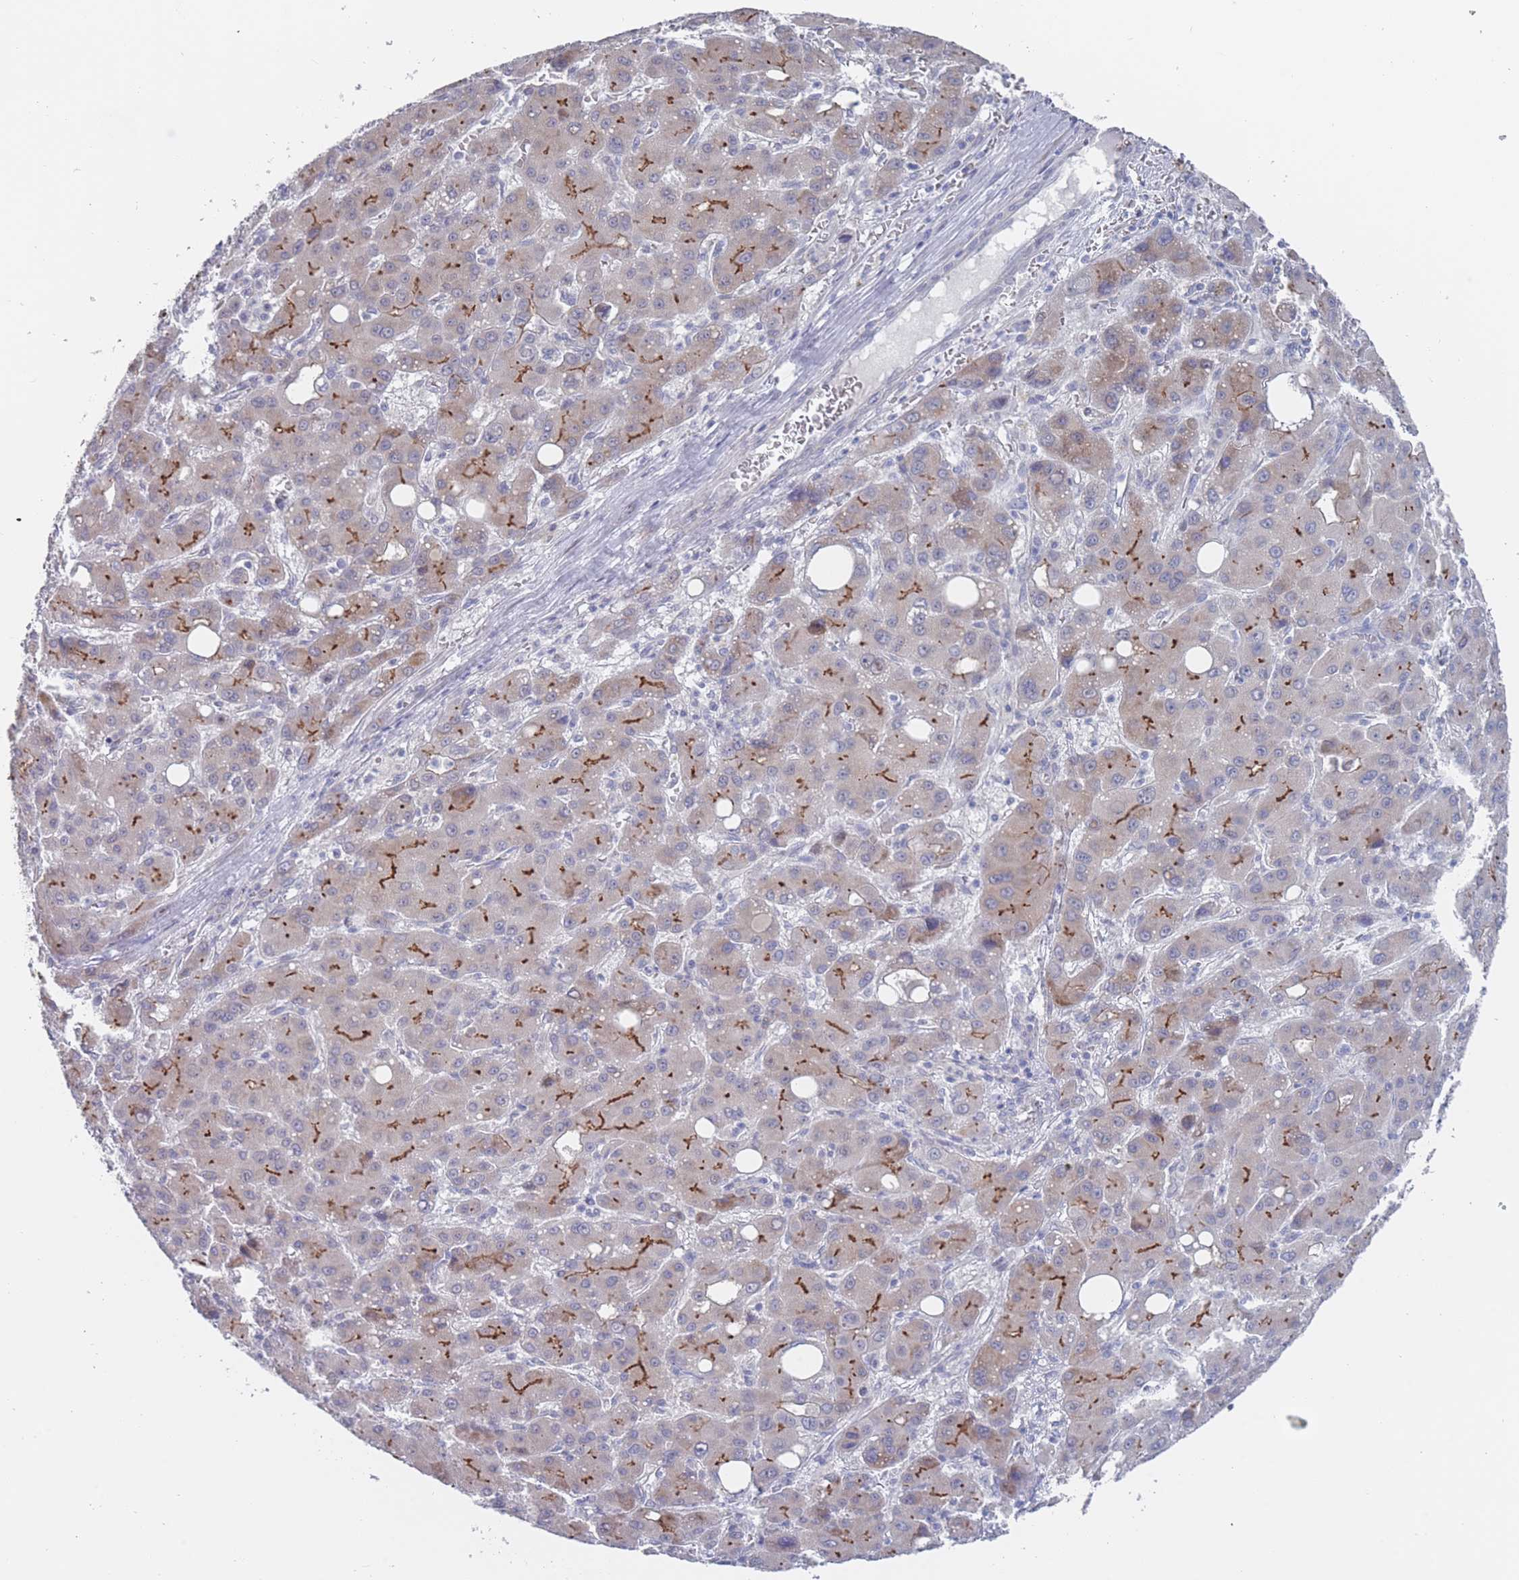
{"staining": {"intensity": "moderate", "quantity": "<25%", "location": "cytoplasmic/membranous"}, "tissue": "liver cancer", "cell_type": "Tumor cells", "image_type": "cancer", "snomed": [{"axis": "morphology", "description": "Carcinoma, Hepatocellular, NOS"}, {"axis": "topography", "description": "Liver"}], "caption": "Immunohistochemistry (IHC) of human liver cancer (hepatocellular carcinoma) exhibits low levels of moderate cytoplasmic/membranous staining in about <25% of tumor cells.", "gene": "PIGU", "patient": {"sex": "male", "age": 55}}